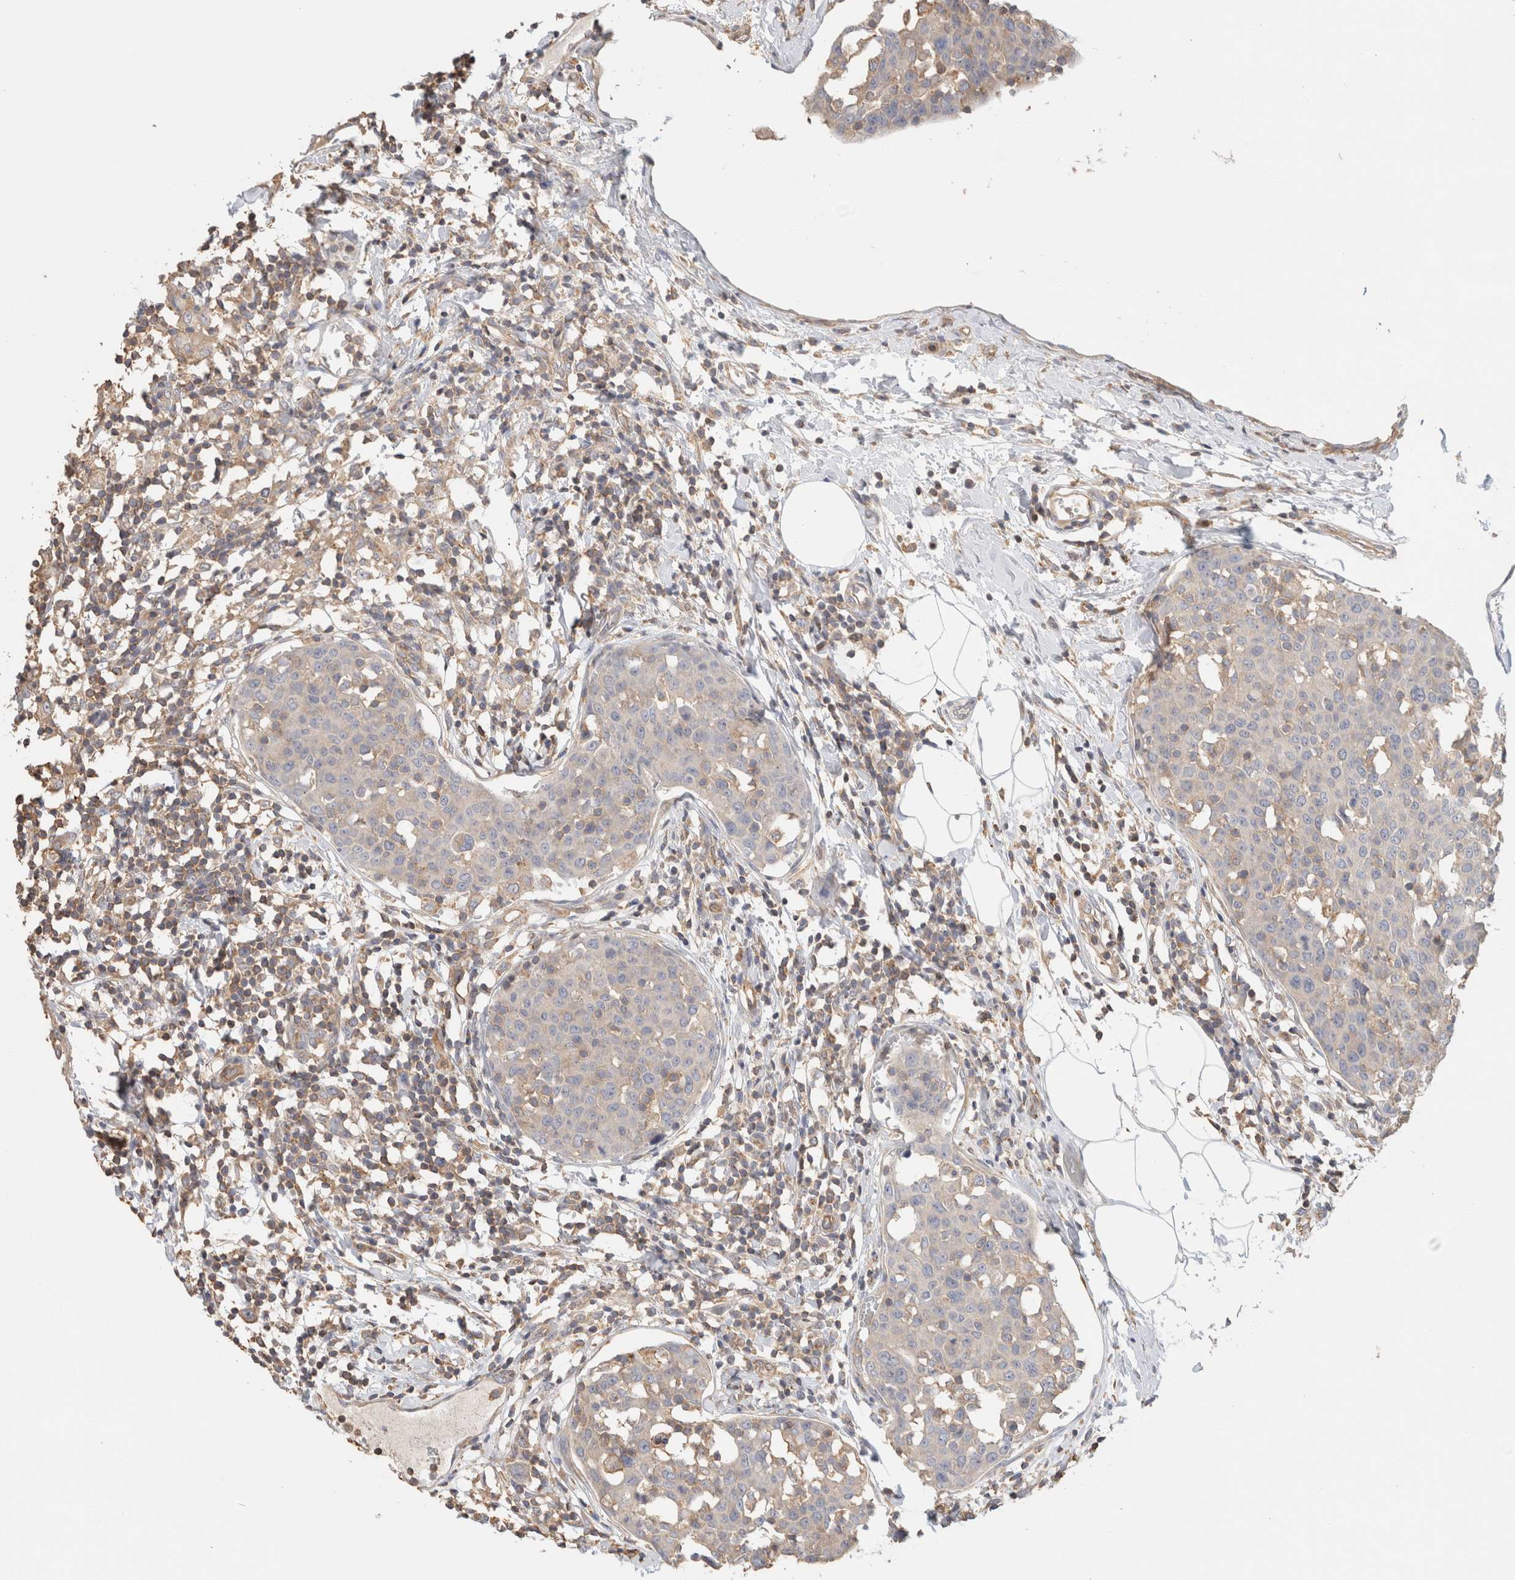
{"staining": {"intensity": "weak", "quantity": "25%-75%", "location": "cytoplasmic/membranous"}, "tissue": "breast cancer", "cell_type": "Tumor cells", "image_type": "cancer", "snomed": [{"axis": "morphology", "description": "Normal tissue, NOS"}, {"axis": "morphology", "description": "Duct carcinoma"}, {"axis": "topography", "description": "Breast"}], "caption": "An image showing weak cytoplasmic/membranous positivity in about 25%-75% of tumor cells in breast intraductal carcinoma, as visualized by brown immunohistochemical staining.", "gene": "CFAP418", "patient": {"sex": "female", "age": 37}}